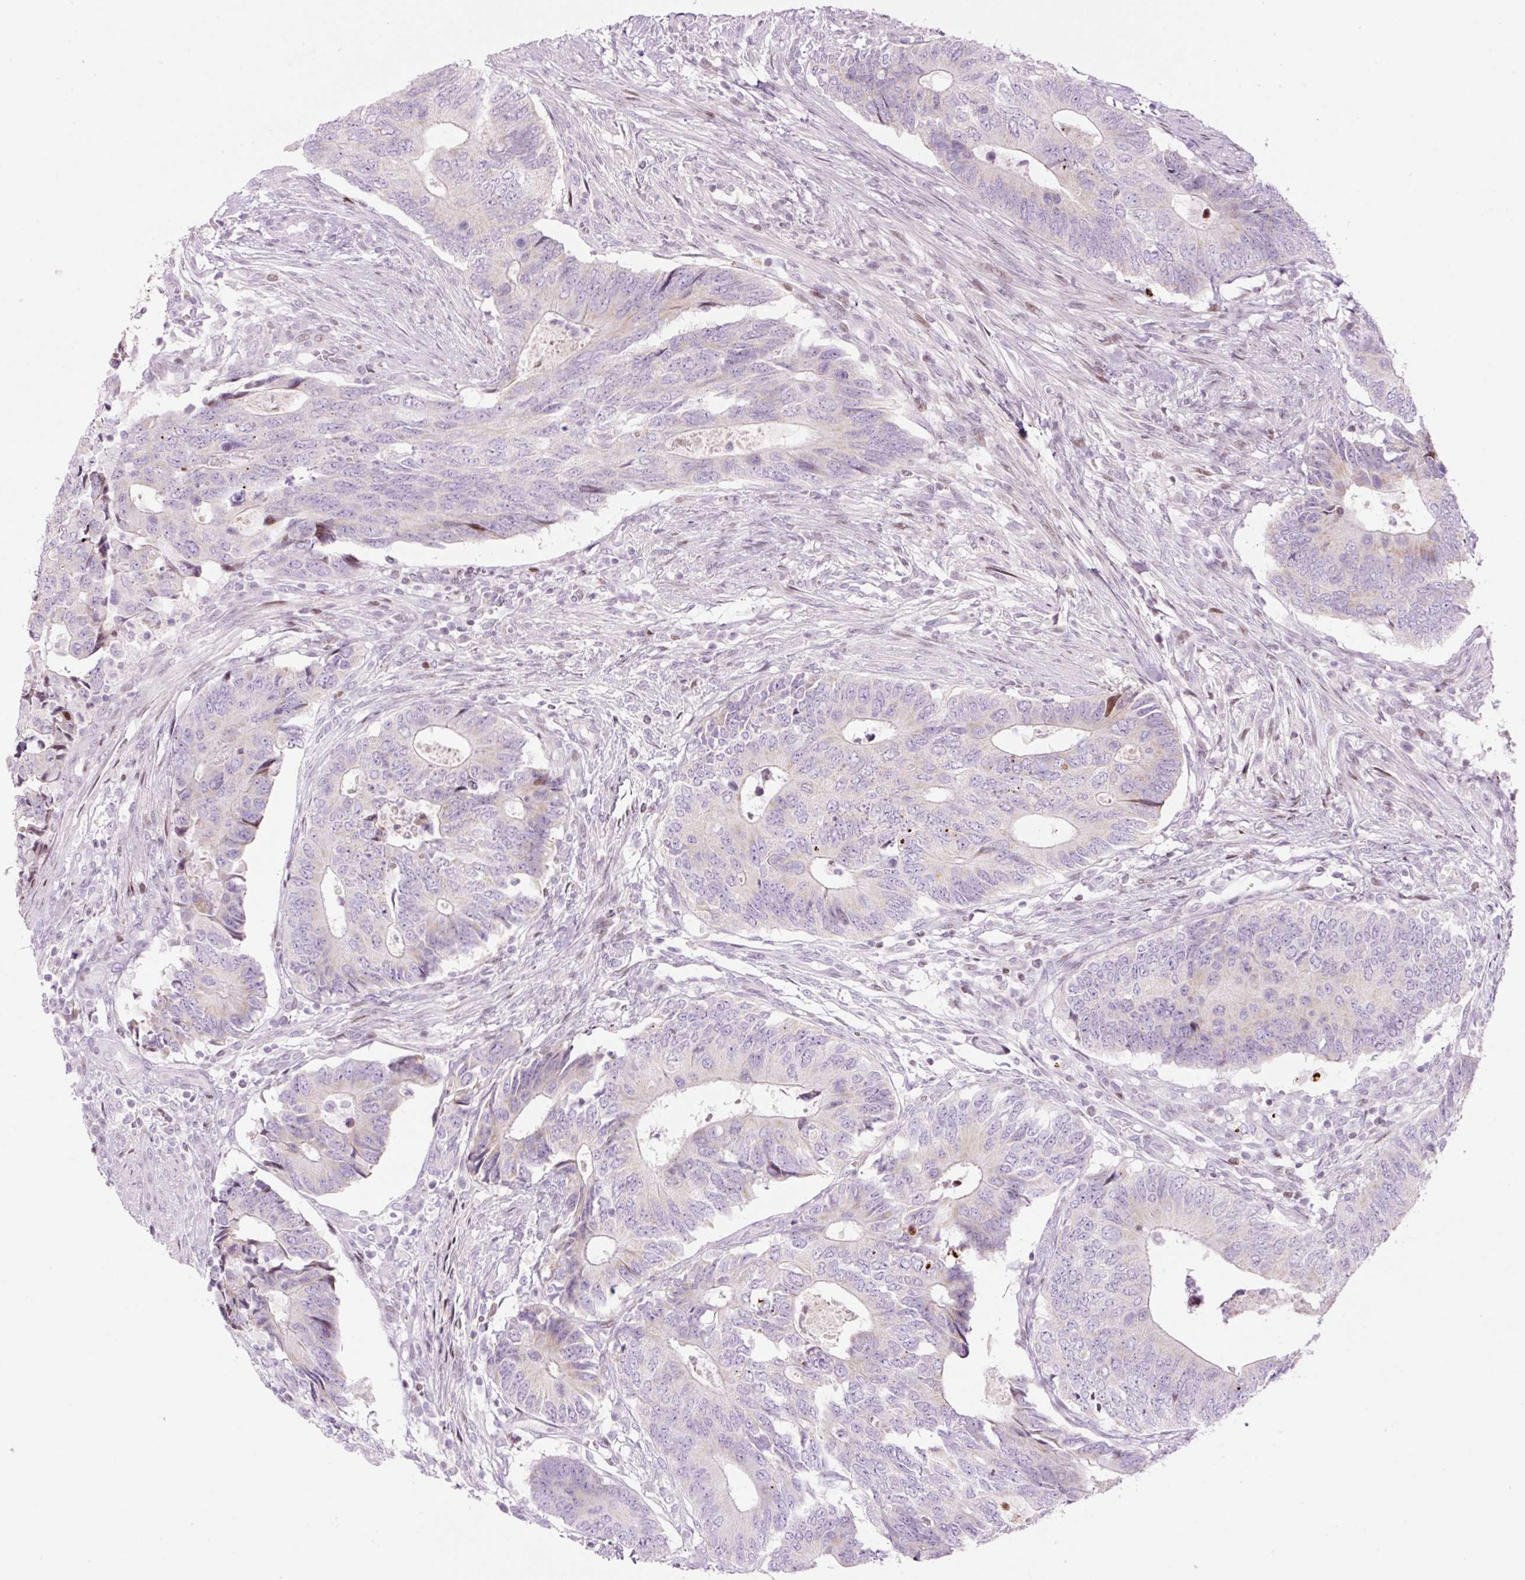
{"staining": {"intensity": "negative", "quantity": "none", "location": "none"}, "tissue": "colorectal cancer", "cell_type": "Tumor cells", "image_type": "cancer", "snomed": [{"axis": "morphology", "description": "Adenocarcinoma, NOS"}, {"axis": "topography", "description": "Colon"}], "caption": "Immunohistochemical staining of colorectal cancer (adenocarcinoma) shows no significant positivity in tumor cells.", "gene": "TMEM177", "patient": {"sex": "male", "age": 87}}